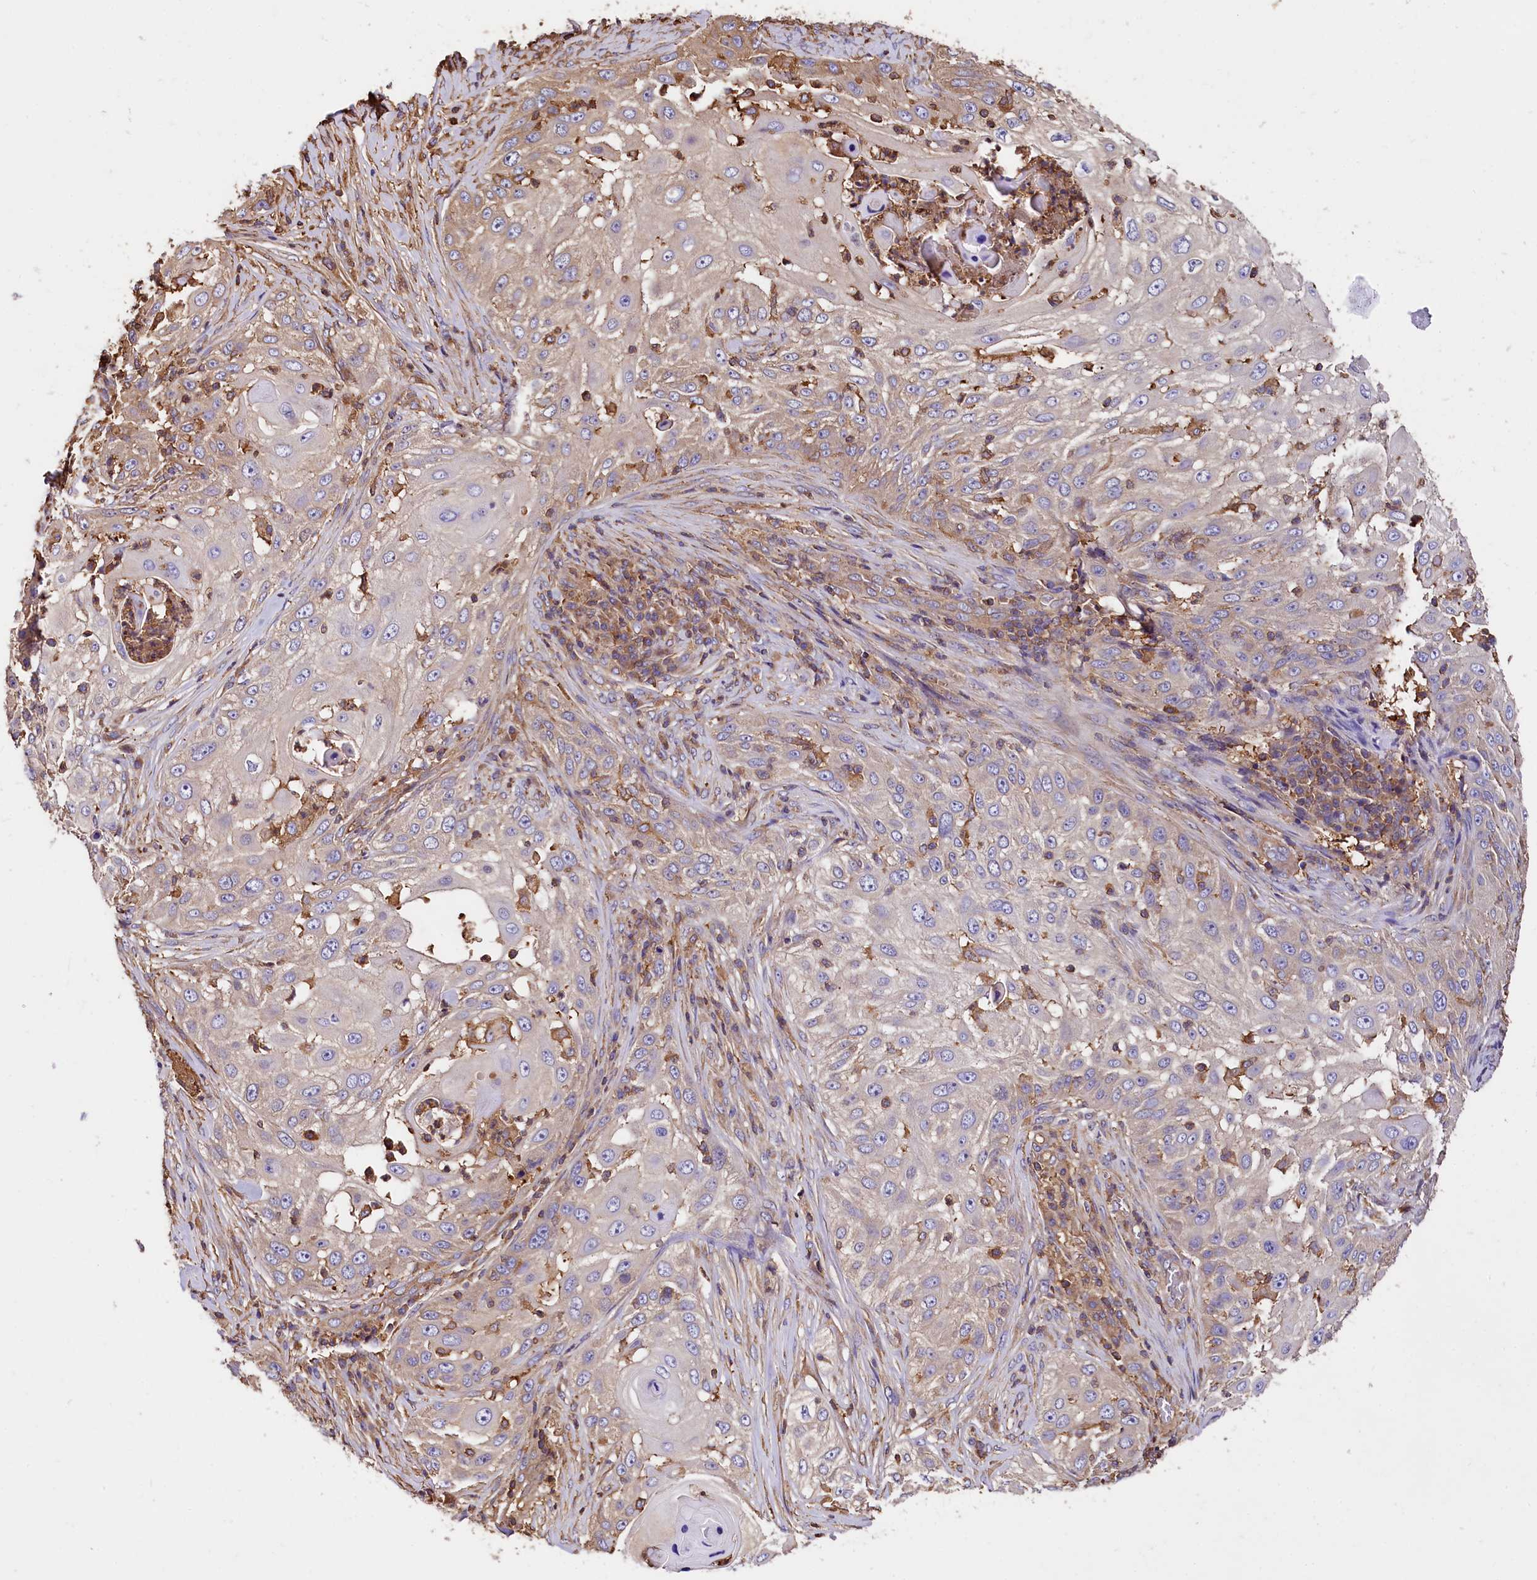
{"staining": {"intensity": "weak", "quantity": "25%-75%", "location": "cytoplasmic/membranous"}, "tissue": "skin cancer", "cell_type": "Tumor cells", "image_type": "cancer", "snomed": [{"axis": "morphology", "description": "Squamous cell carcinoma, NOS"}, {"axis": "topography", "description": "Skin"}], "caption": "About 25%-75% of tumor cells in human skin cancer (squamous cell carcinoma) reveal weak cytoplasmic/membranous protein staining as visualized by brown immunohistochemical staining.", "gene": "RARS2", "patient": {"sex": "female", "age": 44}}